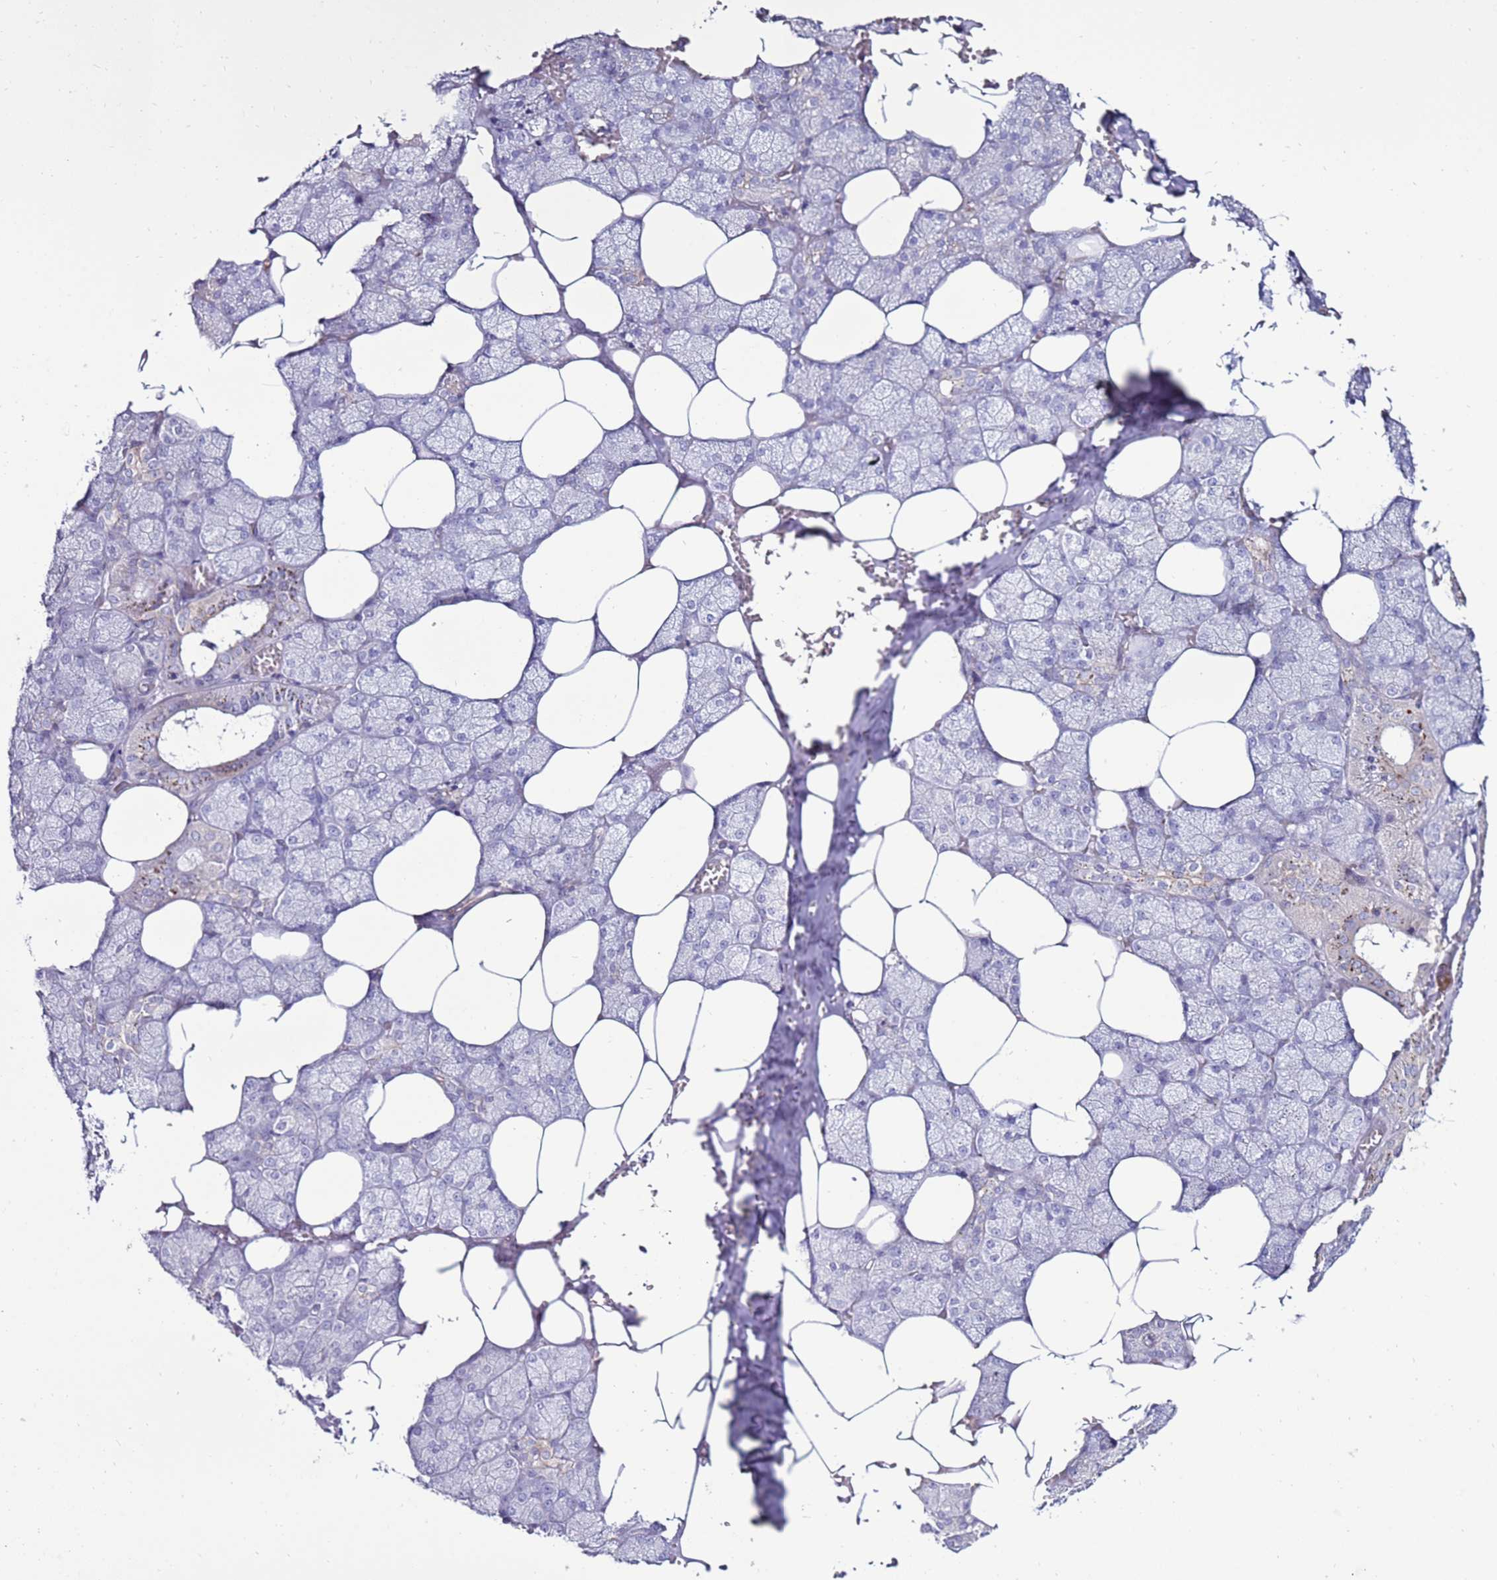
{"staining": {"intensity": "negative", "quantity": "none", "location": "none"}, "tissue": "salivary gland", "cell_type": "Glandular cells", "image_type": "normal", "snomed": [{"axis": "morphology", "description": "Normal tissue, NOS"}, {"axis": "topography", "description": "Salivary gland"}], "caption": "Human salivary gland stained for a protein using IHC exhibits no expression in glandular cells.", "gene": "CLEC4M", "patient": {"sex": "male", "age": 62}}